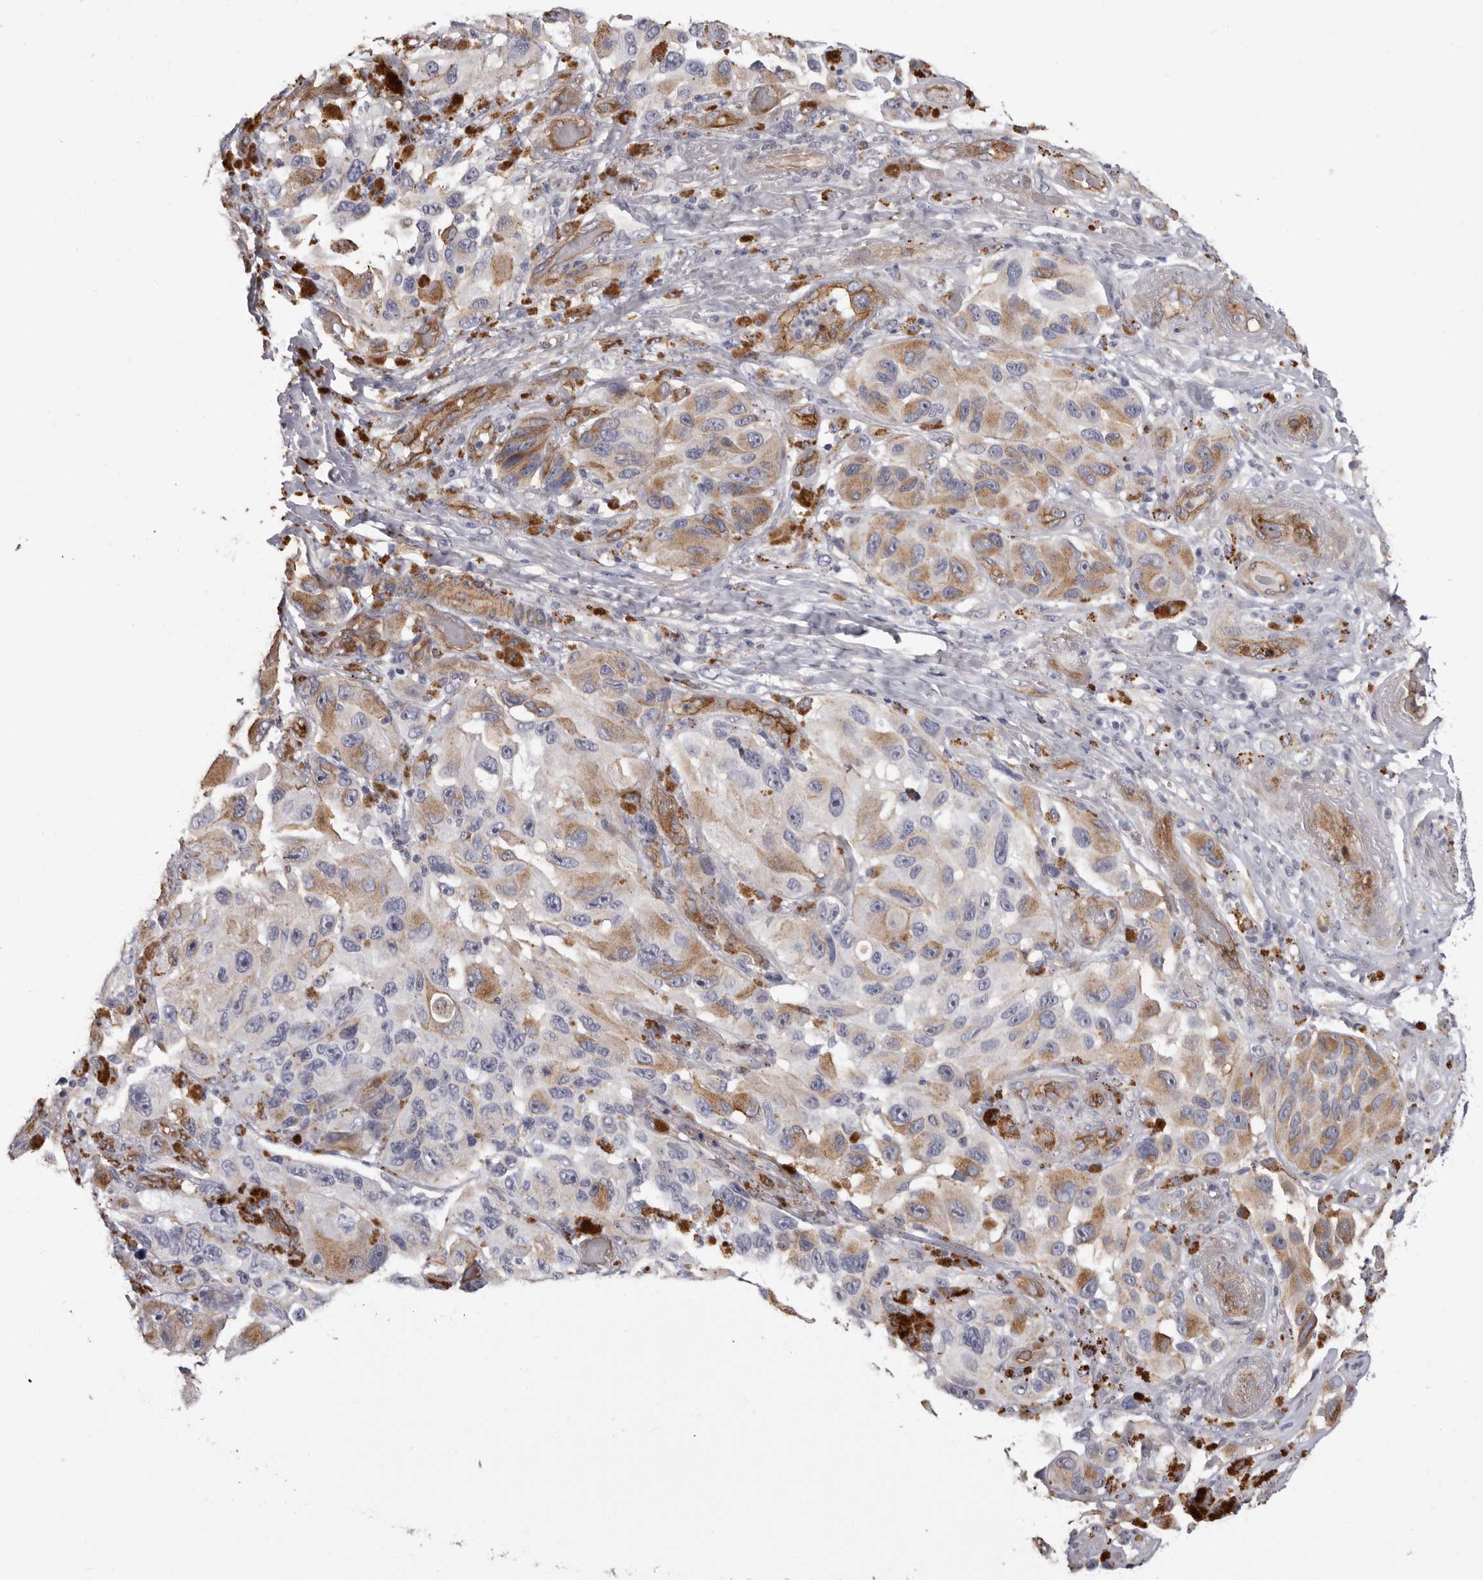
{"staining": {"intensity": "moderate", "quantity": "25%-75%", "location": "cytoplasmic/membranous"}, "tissue": "melanoma", "cell_type": "Tumor cells", "image_type": "cancer", "snomed": [{"axis": "morphology", "description": "Malignant melanoma, NOS"}, {"axis": "topography", "description": "Skin"}], "caption": "Tumor cells exhibit medium levels of moderate cytoplasmic/membranous staining in about 25%-75% of cells in melanoma. The staining was performed using DAB to visualize the protein expression in brown, while the nuclei were stained in blue with hematoxylin (Magnification: 20x).", "gene": "ADGRL4", "patient": {"sex": "female", "age": 73}}